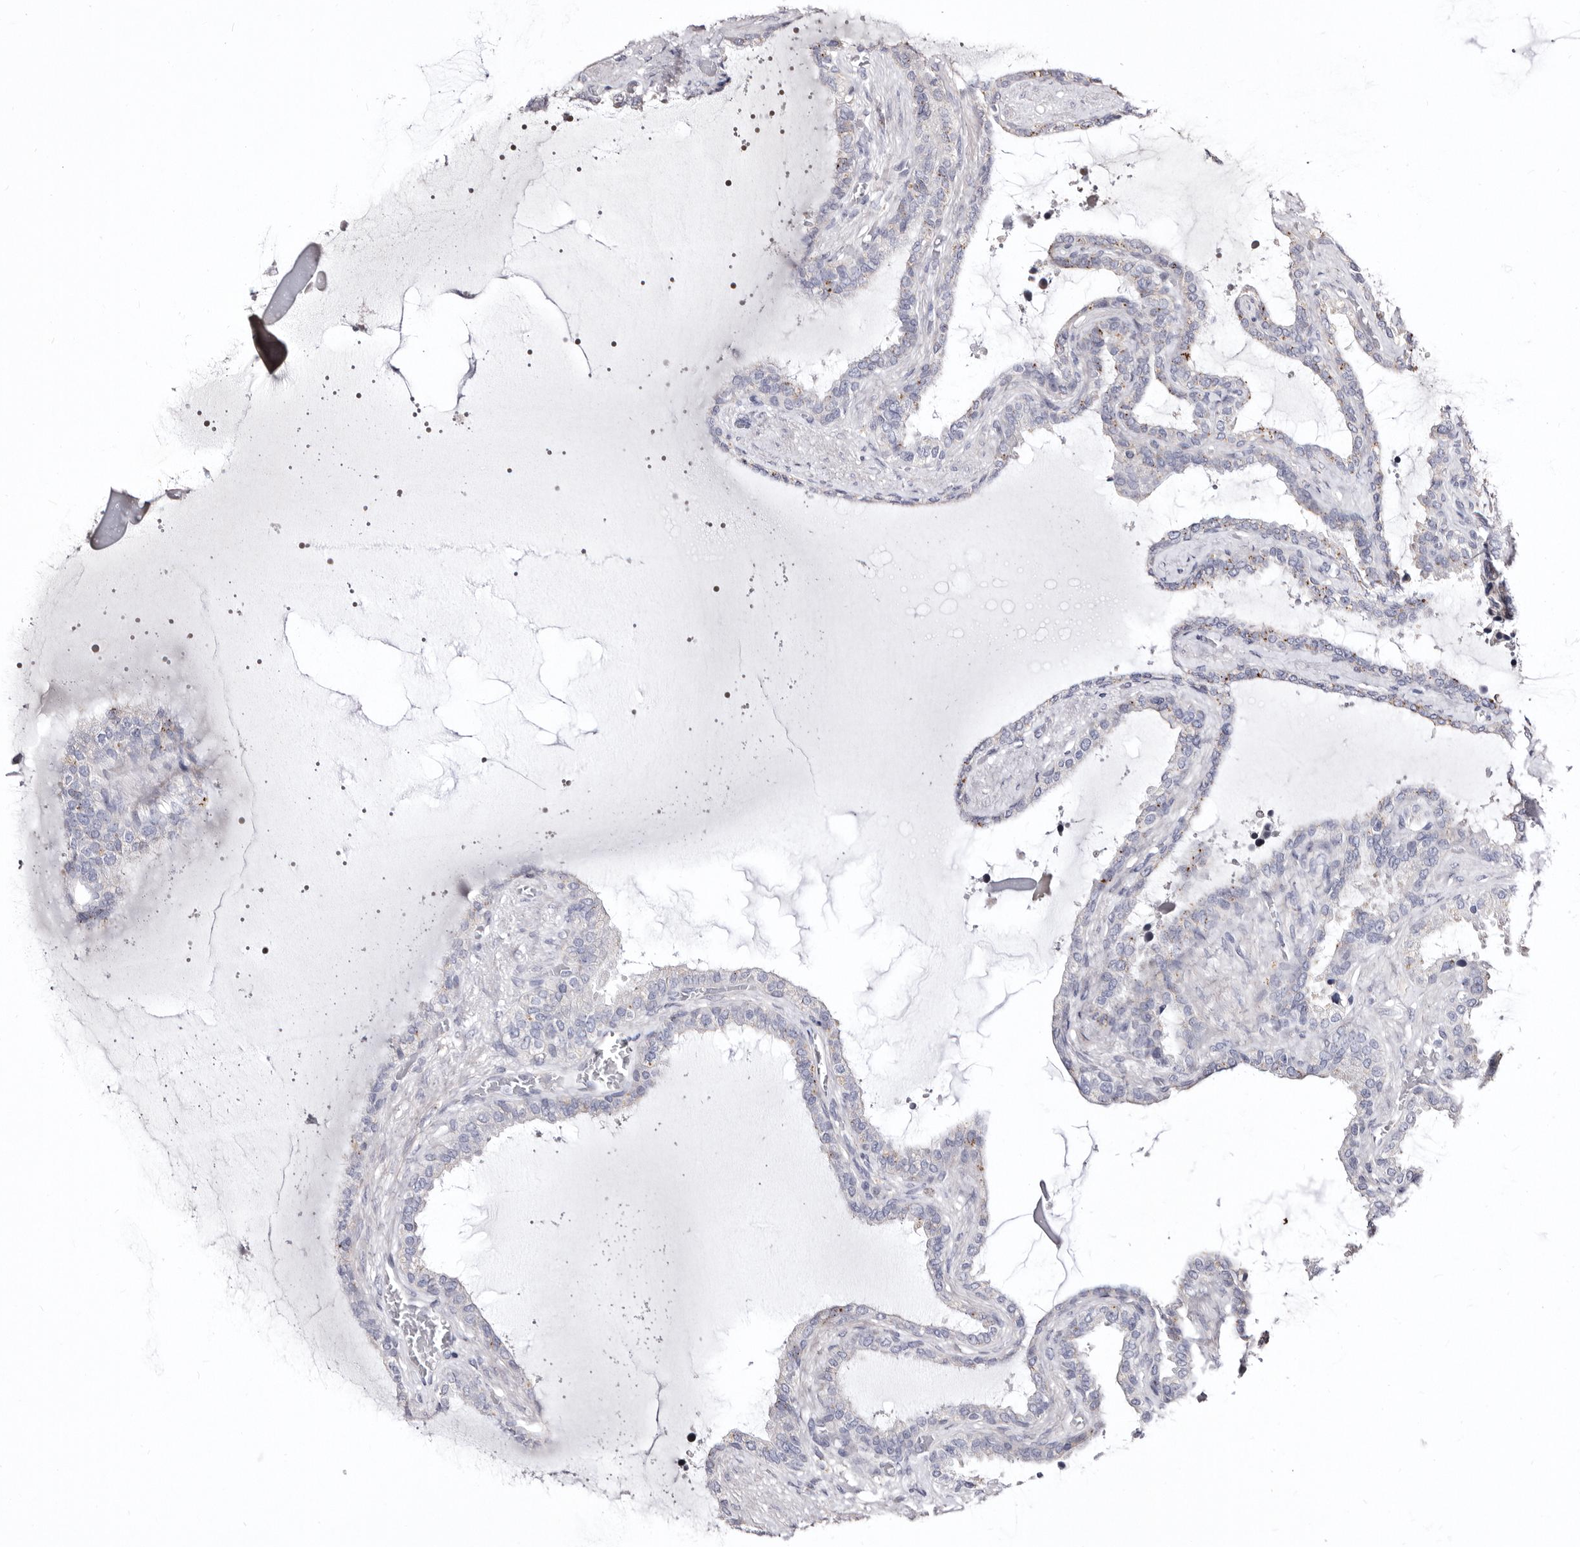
{"staining": {"intensity": "negative", "quantity": "none", "location": "none"}, "tissue": "seminal vesicle", "cell_type": "Glandular cells", "image_type": "normal", "snomed": [{"axis": "morphology", "description": "Normal tissue, NOS"}, {"axis": "topography", "description": "Seminal veicle"}], "caption": "This is an IHC histopathology image of normal human seminal vesicle. There is no expression in glandular cells.", "gene": "CDCA8", "patient": {"sex": "male", "age": 46}}